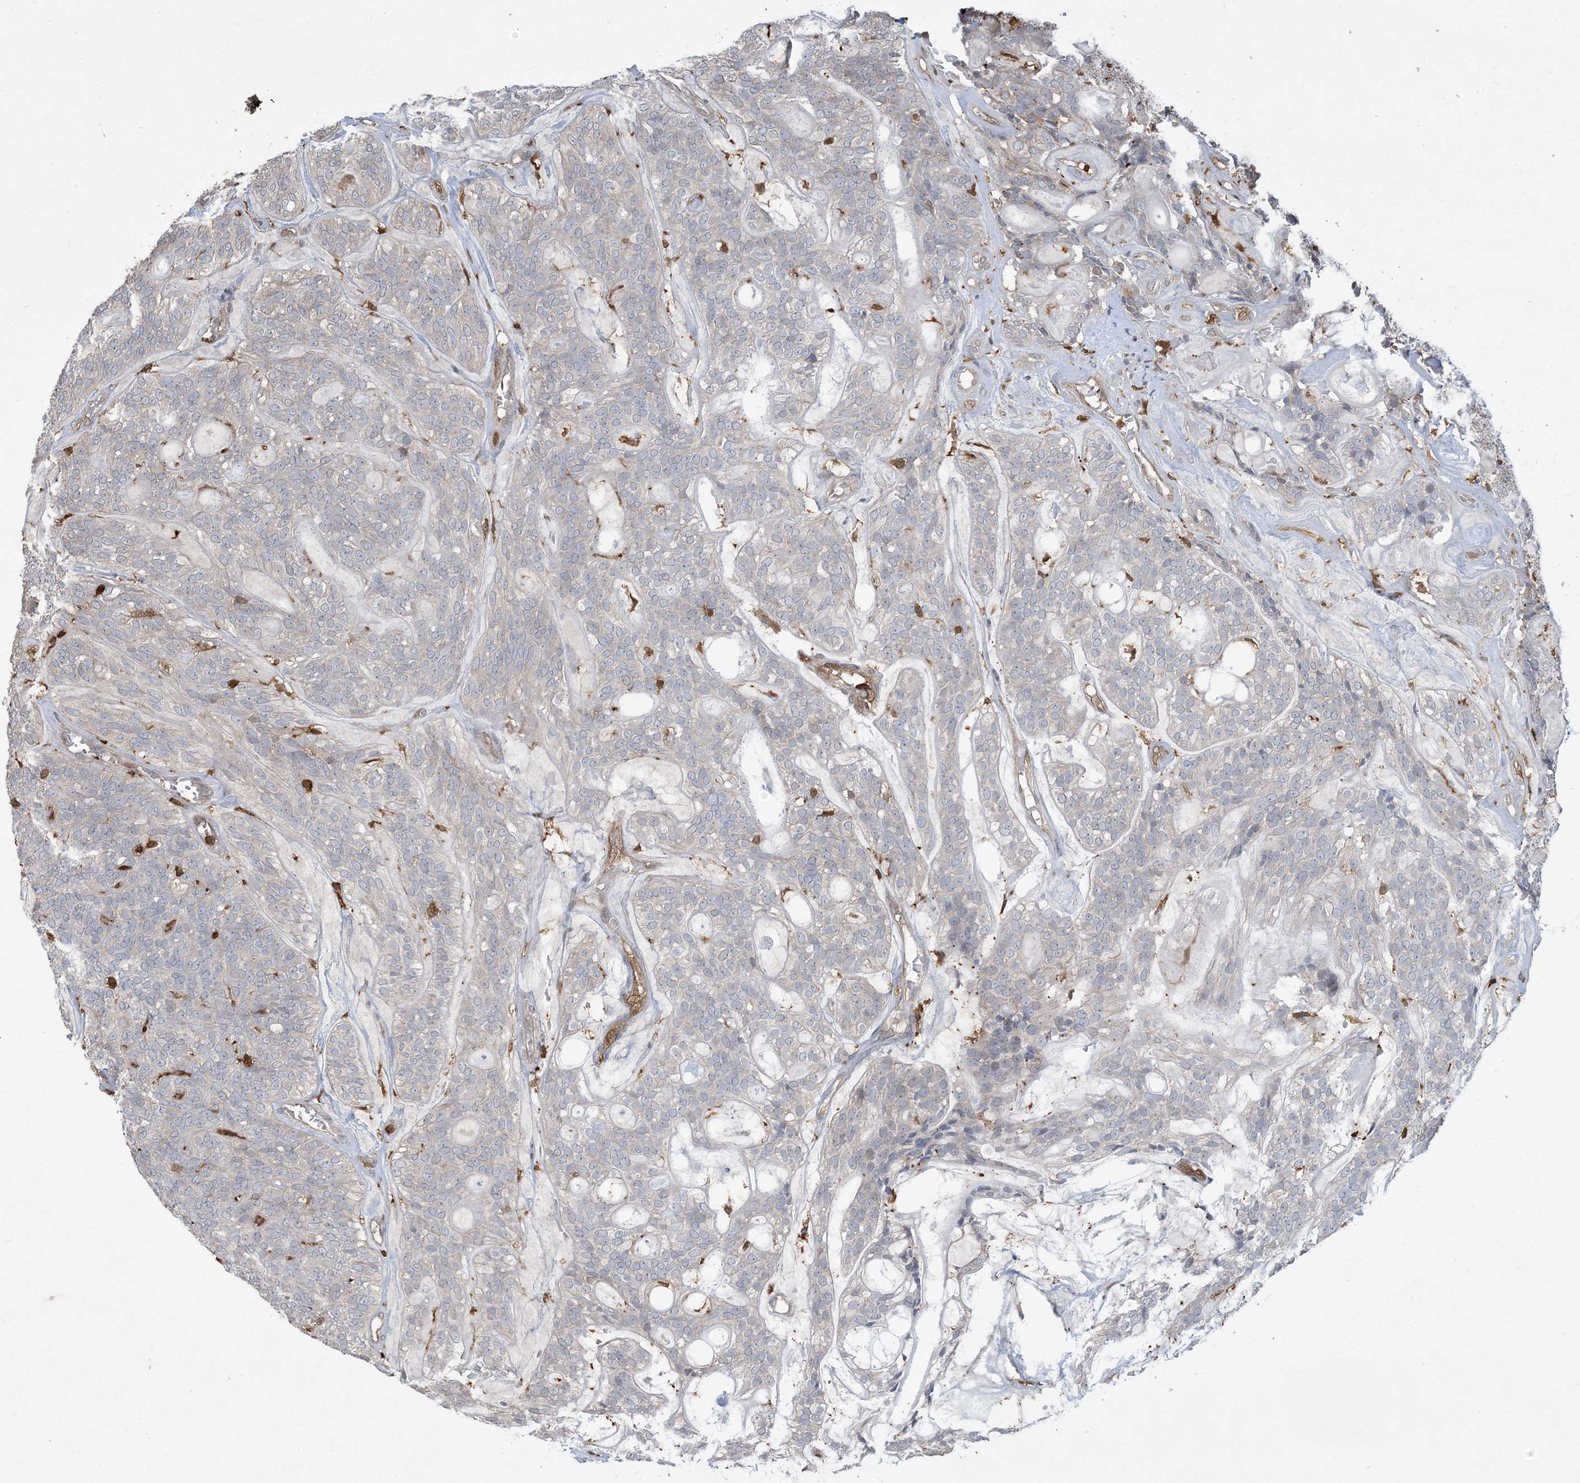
{"staining": {"intensity": "negative", "quantity": "none", "location": "none"}, "tissue": "head and neck cancer", "cell_type": "Tumor cells", "image_type": "cancer", "snomed": [{"axis": "morphology", "description": "Adenocarcinoma, NOS"}, {"axis": "topography", "description": "Head-Neck"}], "caption": "This is an IHC histopathology image of head and neck adenocarcinoma. There is no positivity in tumor cells.", "gene": "TMSB4X", "patient": {"sex": "male", "age": 66}}